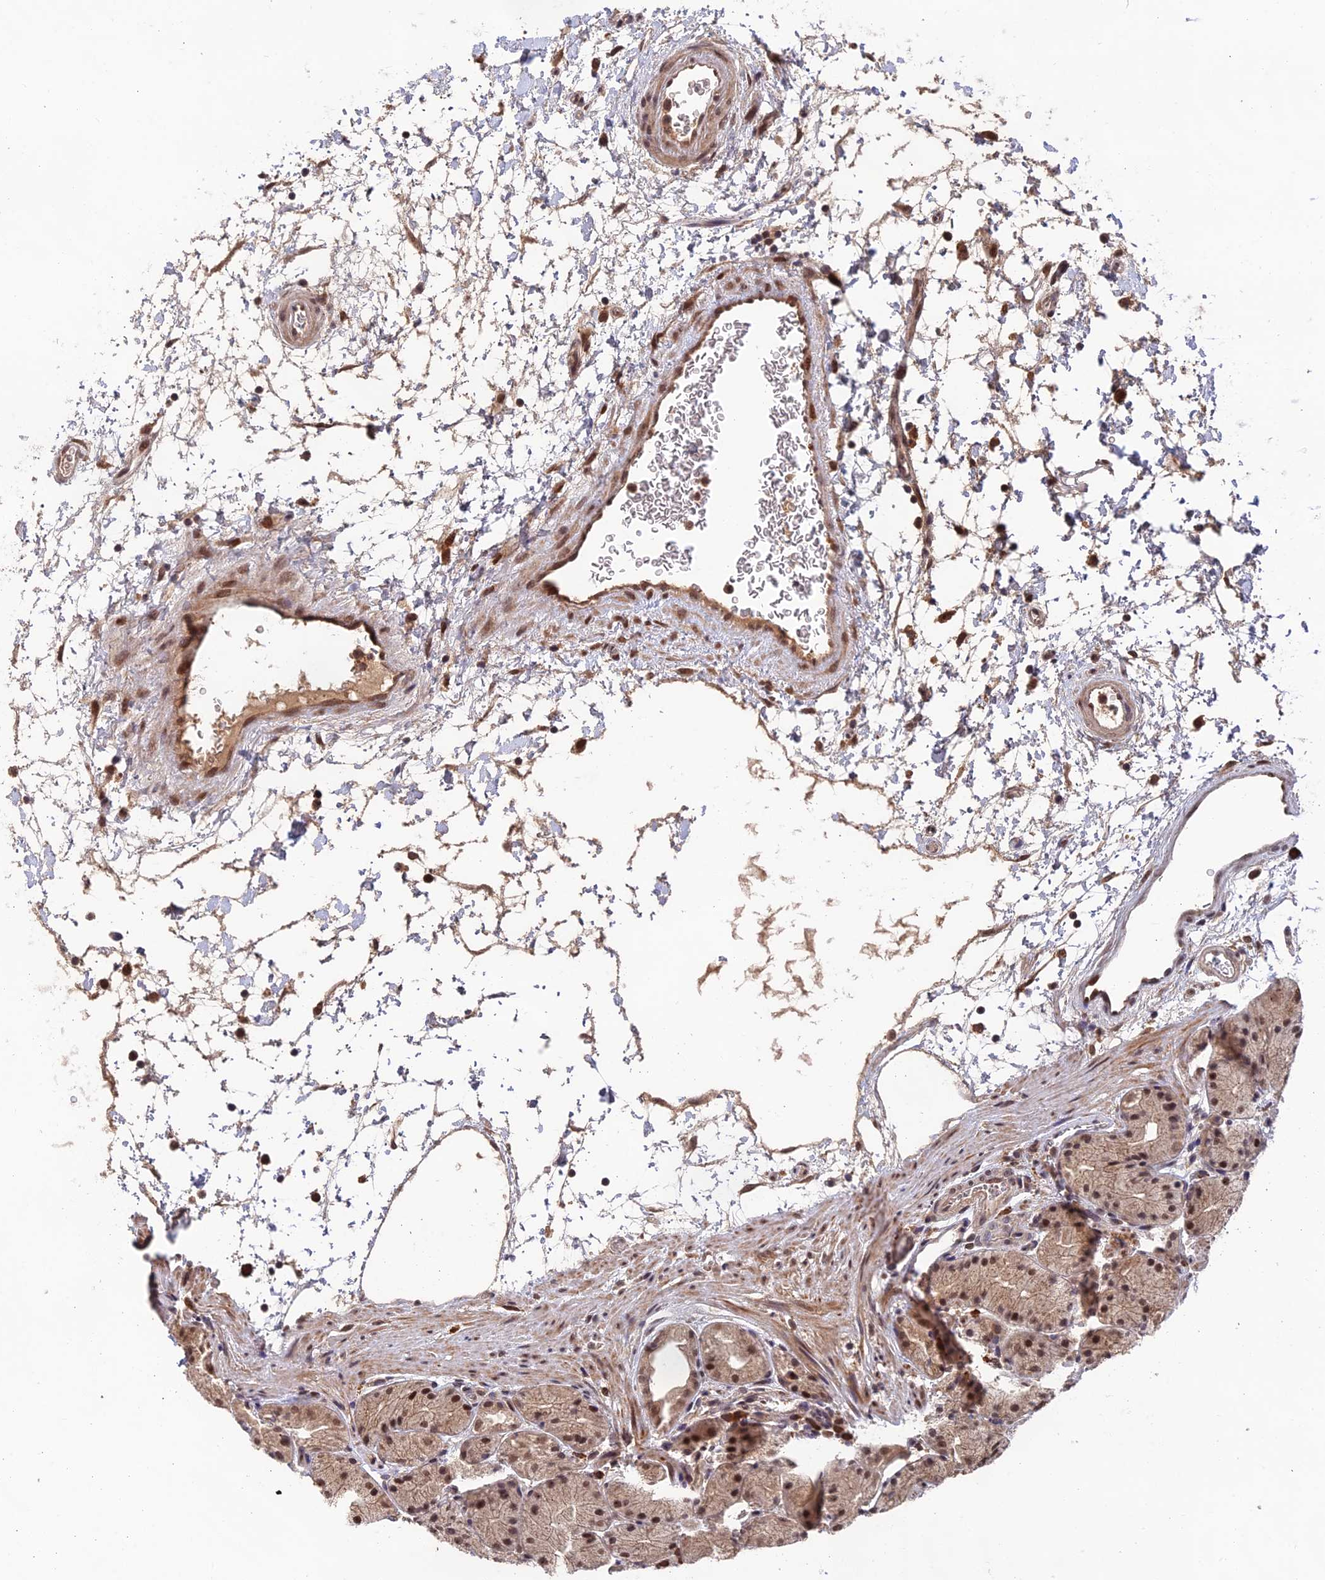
{"staining": {"intensity": "moderate", "quantity": ">75%", "location": "cytoplasmic/membranous,nuclear"}, "tissue": "stomach", "cell_type": "Glandular cells", "image_type": "normal", "snomed": [{"axis": "morphology", "description": "Normal tissue, NOS"}, {"axis": "topography", "description": "Stomach, upper"}], "caption": "A brown stain labels moderate cytoplasmic/membranous,nuclear expression of a protein in glandular cells of normal human stomach.", "gene": "OSBPL1A", "patient": {"sex": "male", "age": 48}}